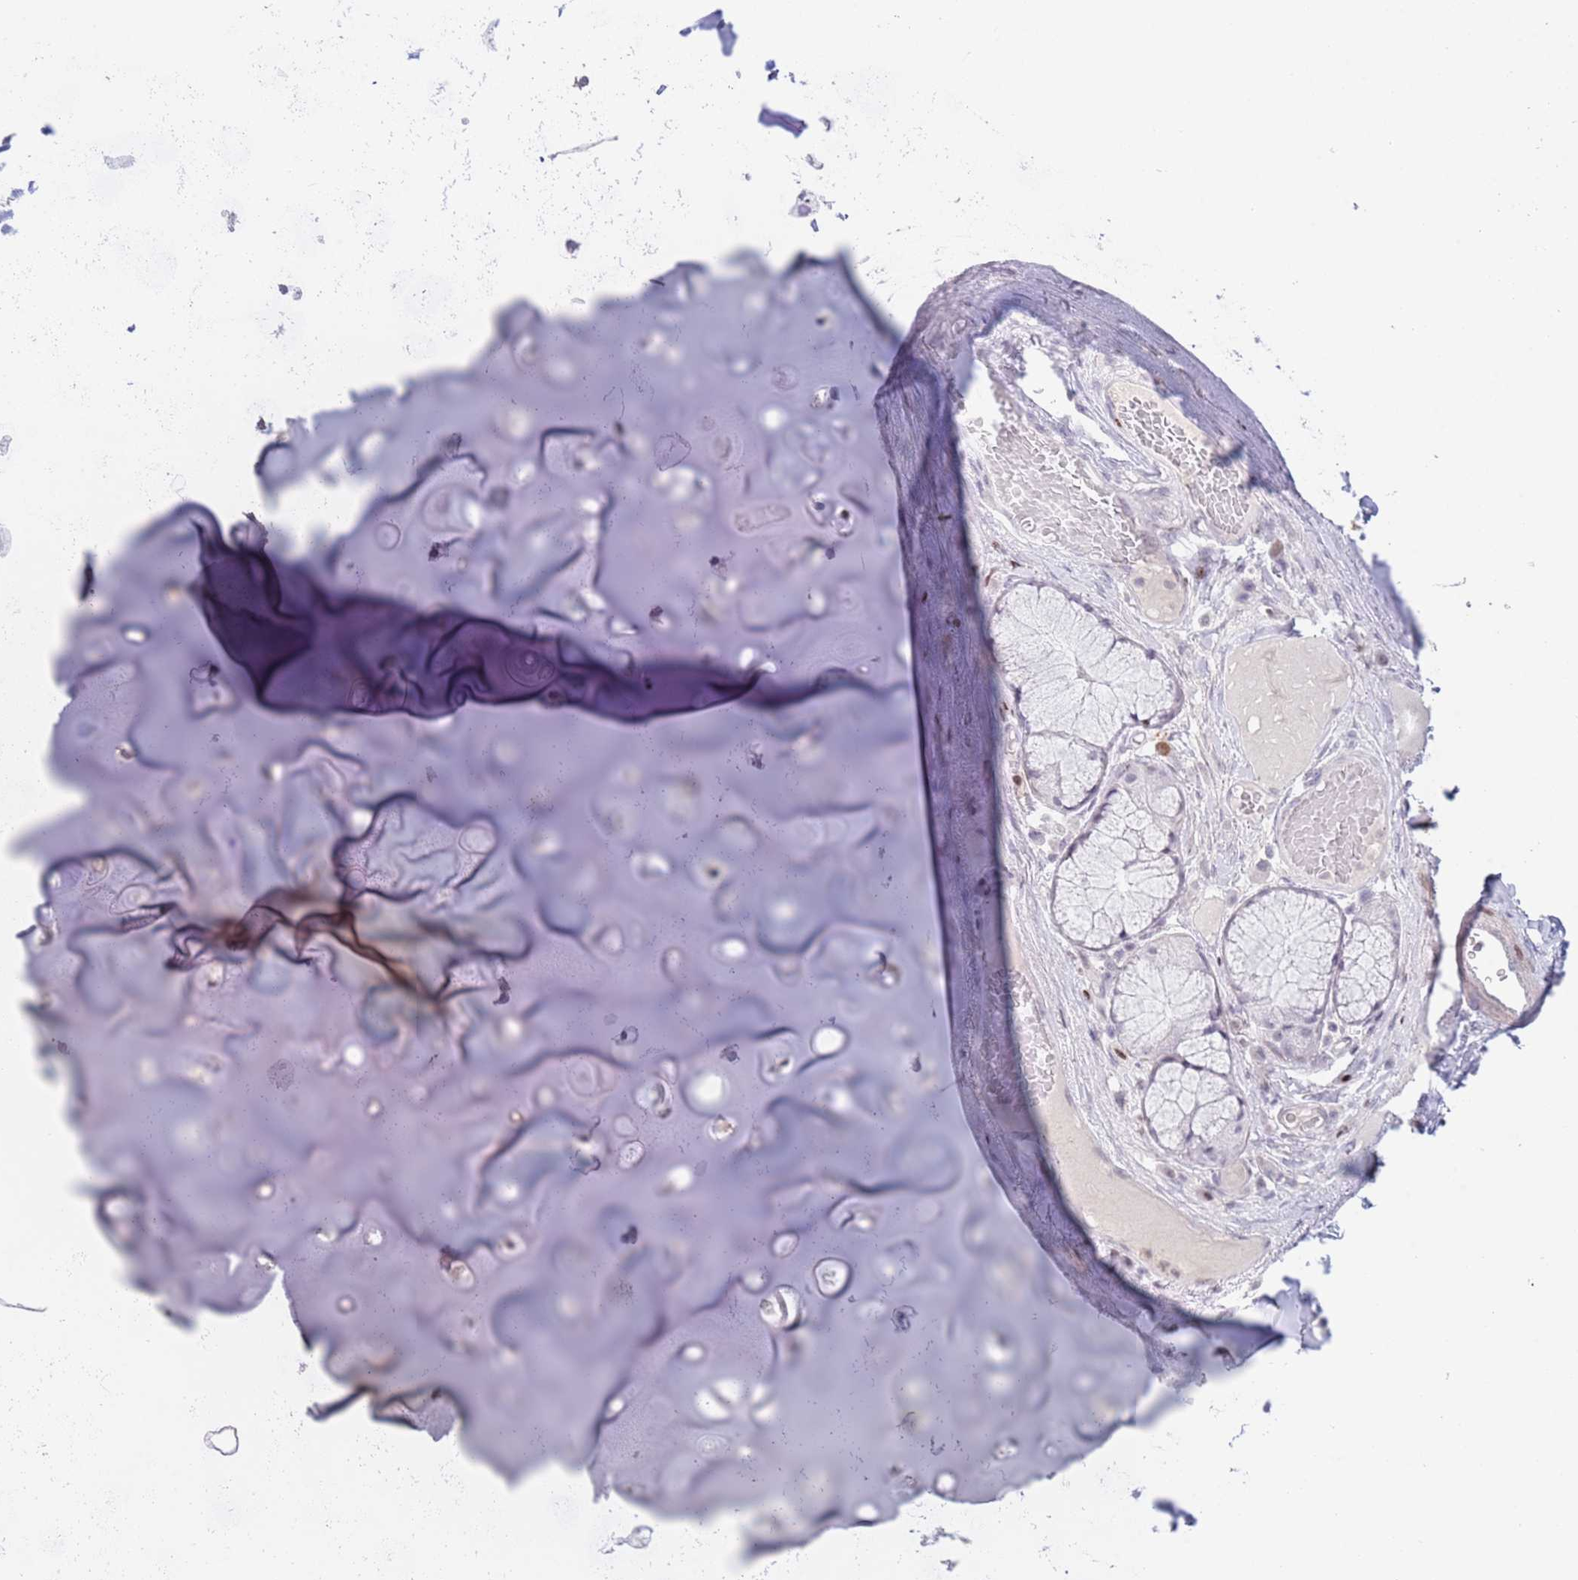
{"staining": {"intensity": "negative", "quantity": "none", "location": "none"}, "tissue": "adipose tissue", "cell_type": "Adipocytes", "image_type": "normal", "snomed": [{"axis": "morphology", "description": "Normal tissue, NOS"}, {"axis": "topography", "description": "Cartilage tissue"}, {"axis": "topography", "description": "Bronchus"}], "caption": "Photomicrograph shows no significant protein positivity in adipocytes of normal adipose tissue.", "gene": "MFSD10", "patient": {"sex": "male", "age": 56}}